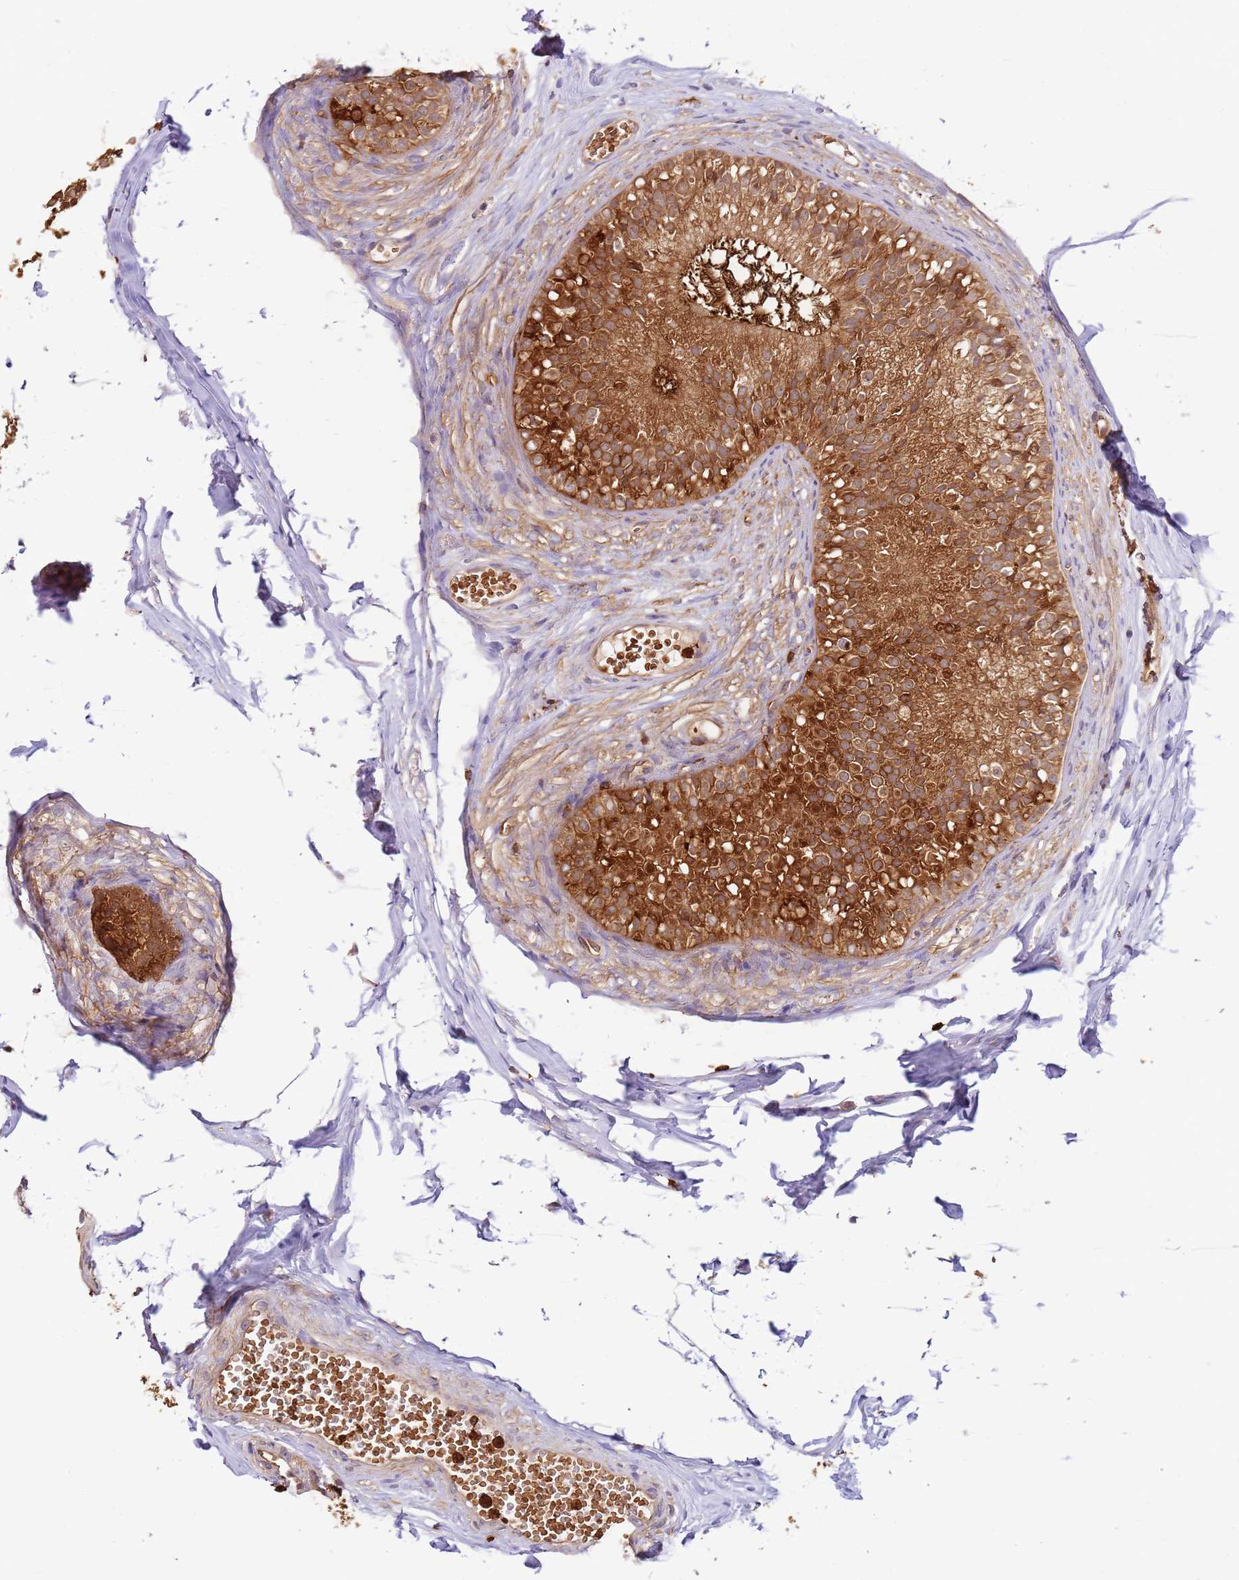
{"staining": {"intensity": "strong", "quantity": ">75%", "location": "cytoplasmic/membranous"}, "tissue": "epididymis", "cell_type": "Glandular cells", "image_type": "normal", "snomed": [{"axis": "morphology", "description": "Normal tissue, NOS"}, {"axis": "morphology", "description": "Seminoma in situ"}, {"axis": "topography", "description": "Testis"}, {"axis": "topography", "description": "Epididymis"}], "caption": "This photomicrograph reveals immunohistochemistry staining of unremarkable human epididymis, with high strong cytoplasmic/membranous positivity in approximately >75% of glandular cells.", "gene": "OR6P1", "patient": {"sex": "male", "age": 28}}